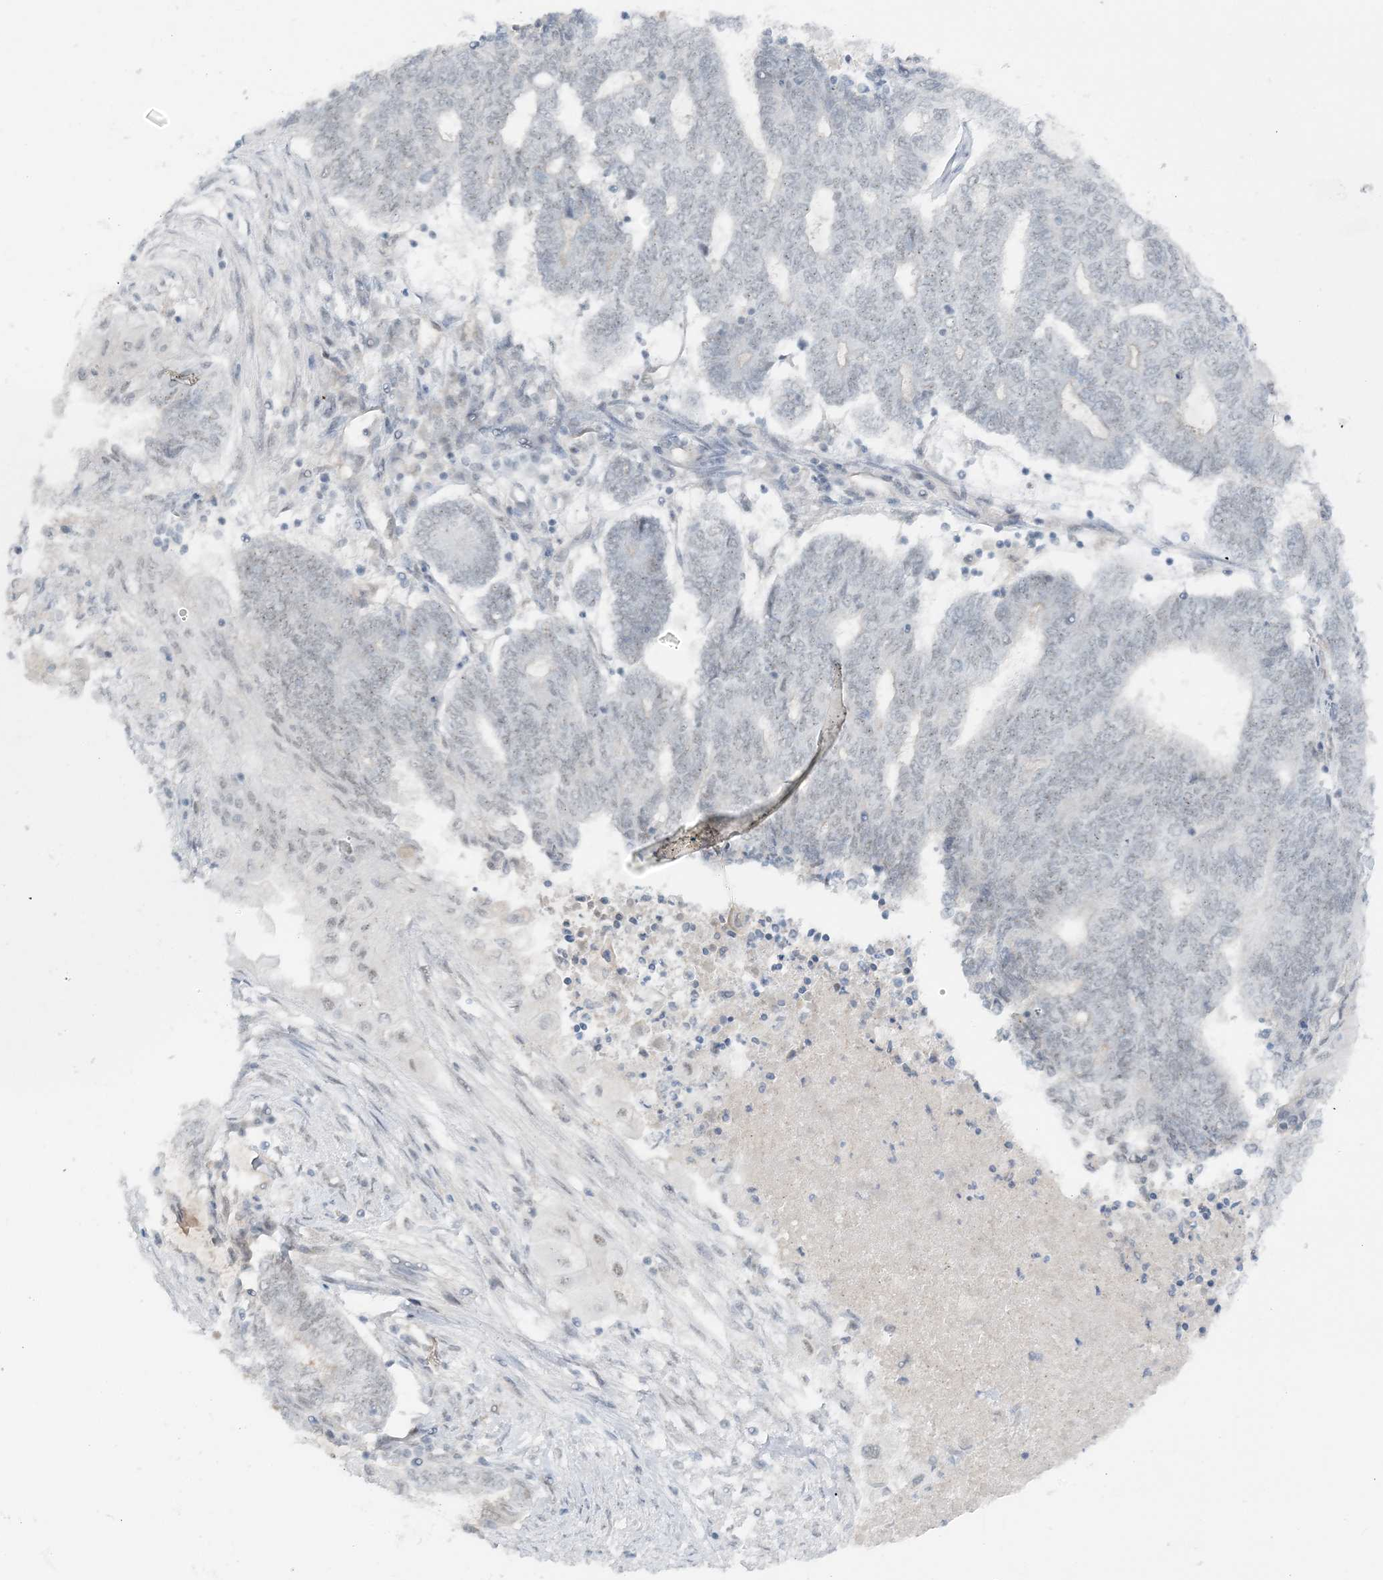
{"staining": {"intensity": "negative", "quantity": "none", "location": "none"}, "tissue": "endometrial cancer", "cell_type": "Tumor cells", "image_type": "cancer", "snomed": [{"axis": "morphology", "description": "Adenocarcinoma, NOS"}, {"axis": "topography", "description": "Uterus"}, {"axis": "topography", "description": "Endometrium"}], "caption": "High power microscopy histopathology image of an immunohistochemistry (IHC) image of endometrial cancer (adenocarcinoma), revealing no significant staining in tumor cells.", "gene": "ATP11A", "patient": {"sex": "female", "age": 70}}